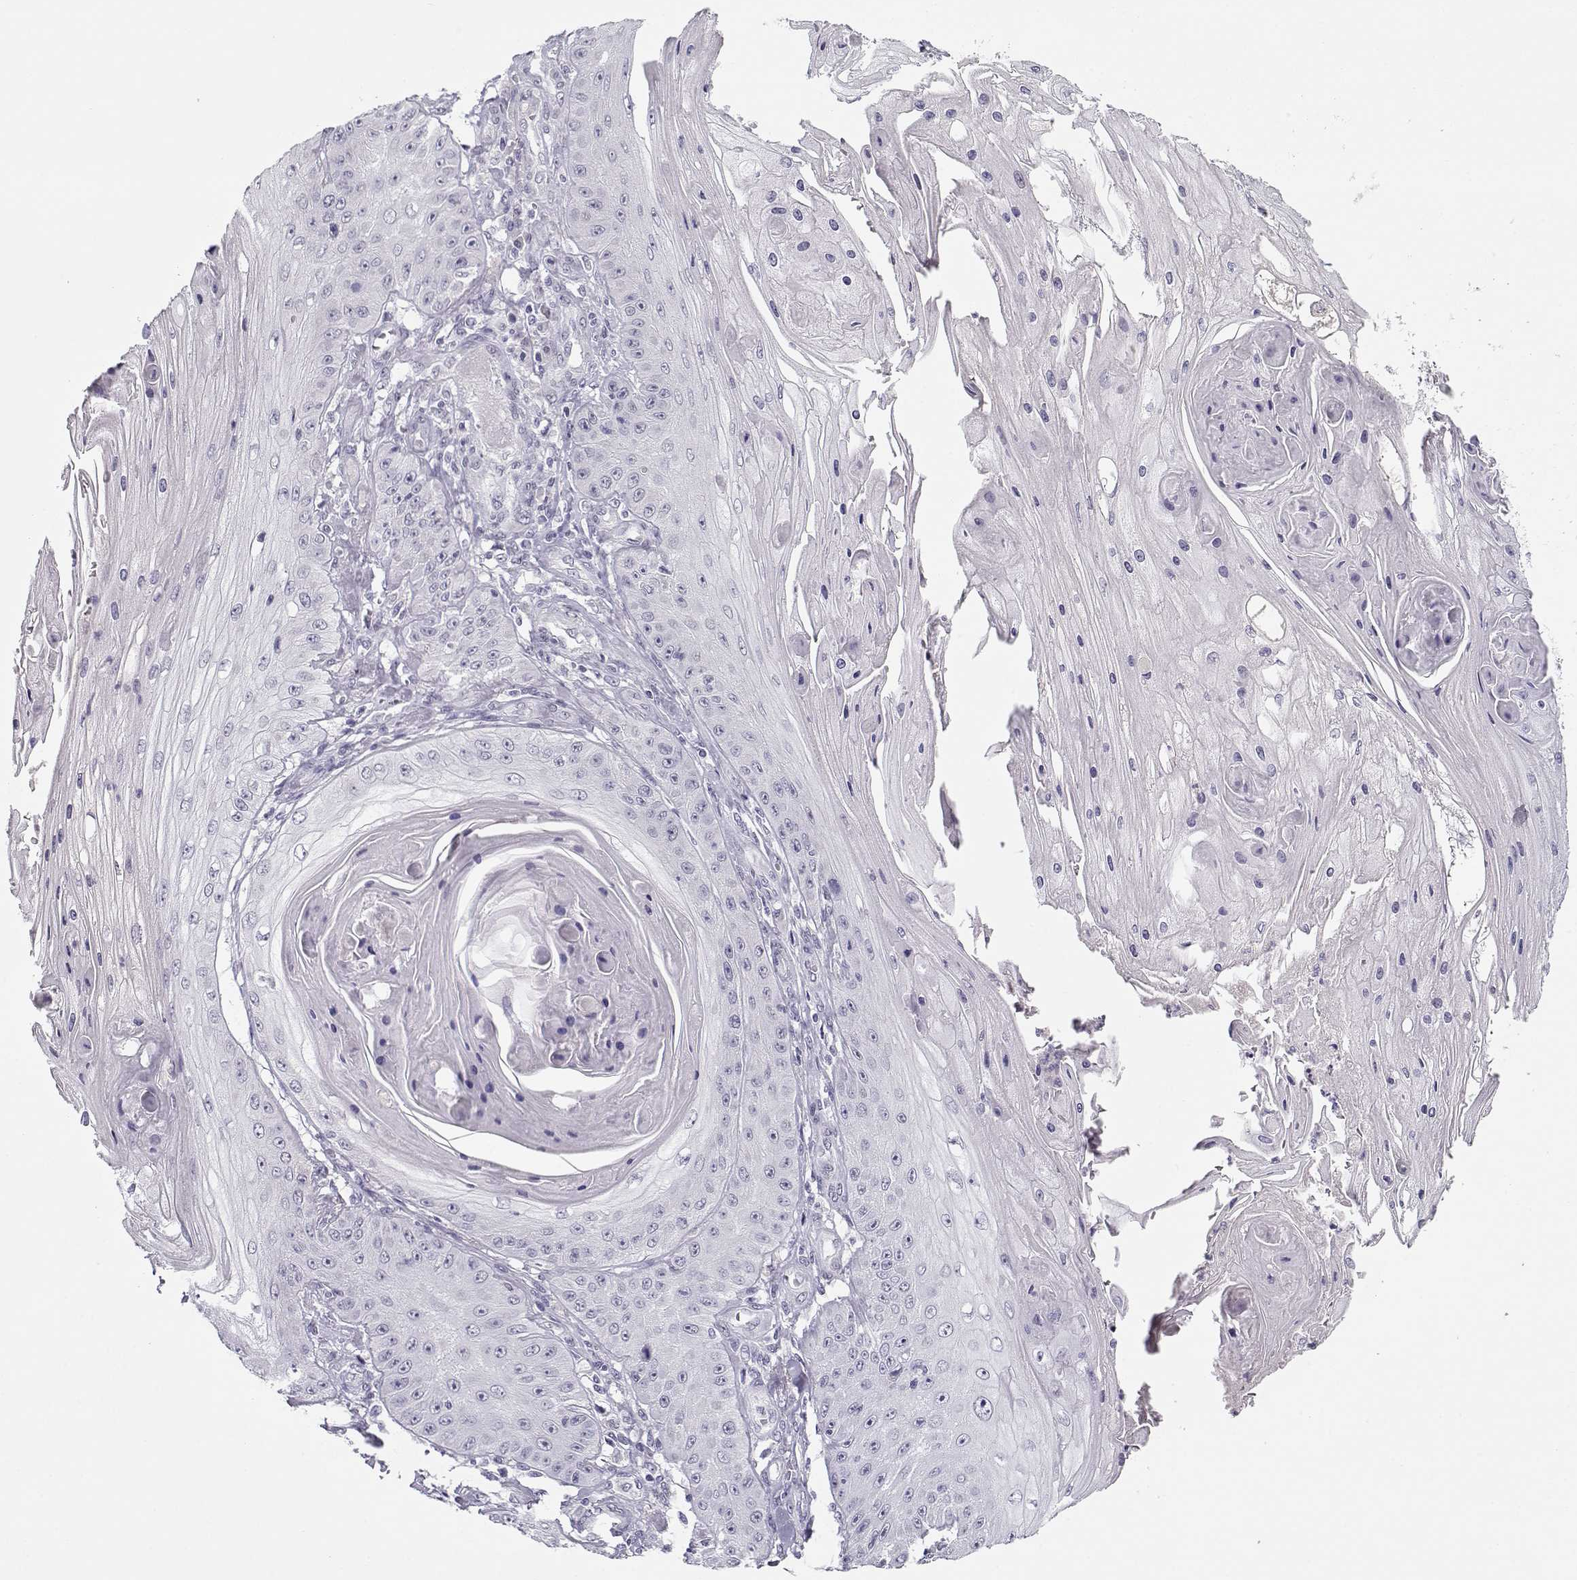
{"staining": {"intensity": "negative", "quantity": "none", "location": "none"}, "tissue": "skin cancer", "cell_type": "Tumor cells", "image_type": "cancer", "snomed": [{"axis": "morphology", "description": "Squamous cell carcinoma, NOS"}, {"axis": "topography", "description": "Skin"}], "caption": "There is no significant staining in tumor cells of skin cancer.", "gene": "C16orf86", "patient": {"sex": "male", "age": 70}}